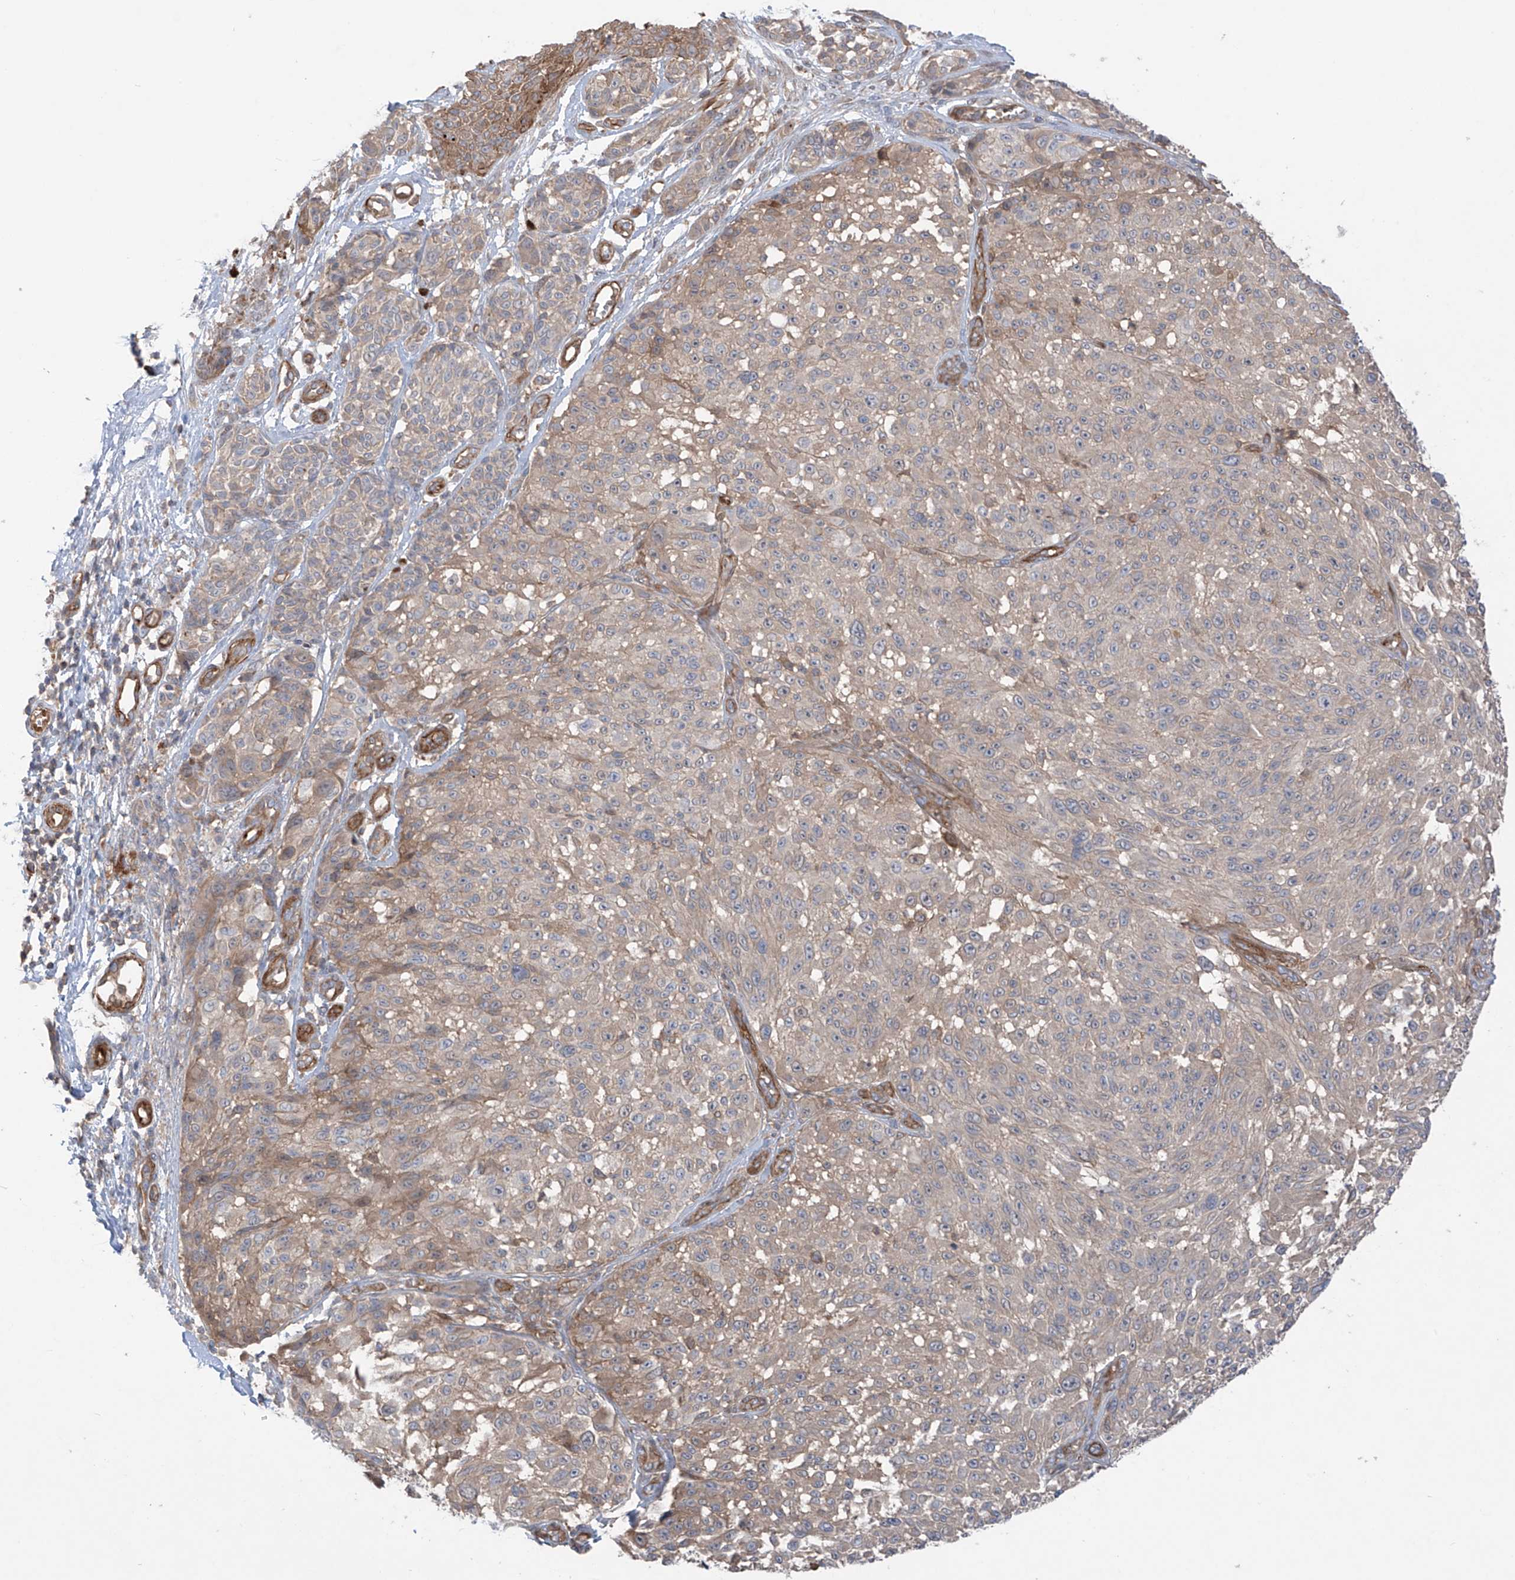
{"staining": {"intensity": "weak", "quantity": "<25%", "location": "cytoplasmic/membranous"}, "tissue": "melanoma", "cell_type": "Tumor cells", "image_type": "cancer", "snomed": [{"axis": "morphology", "description": "Malignant melanoma, NOS"}, {"axis": "topography", "description": "Skin"}], "caption": "Tumor cells show no significant positivity in melanoma.", "gene": "TRMU", "patient": {"sex": "male", "age": 83}}